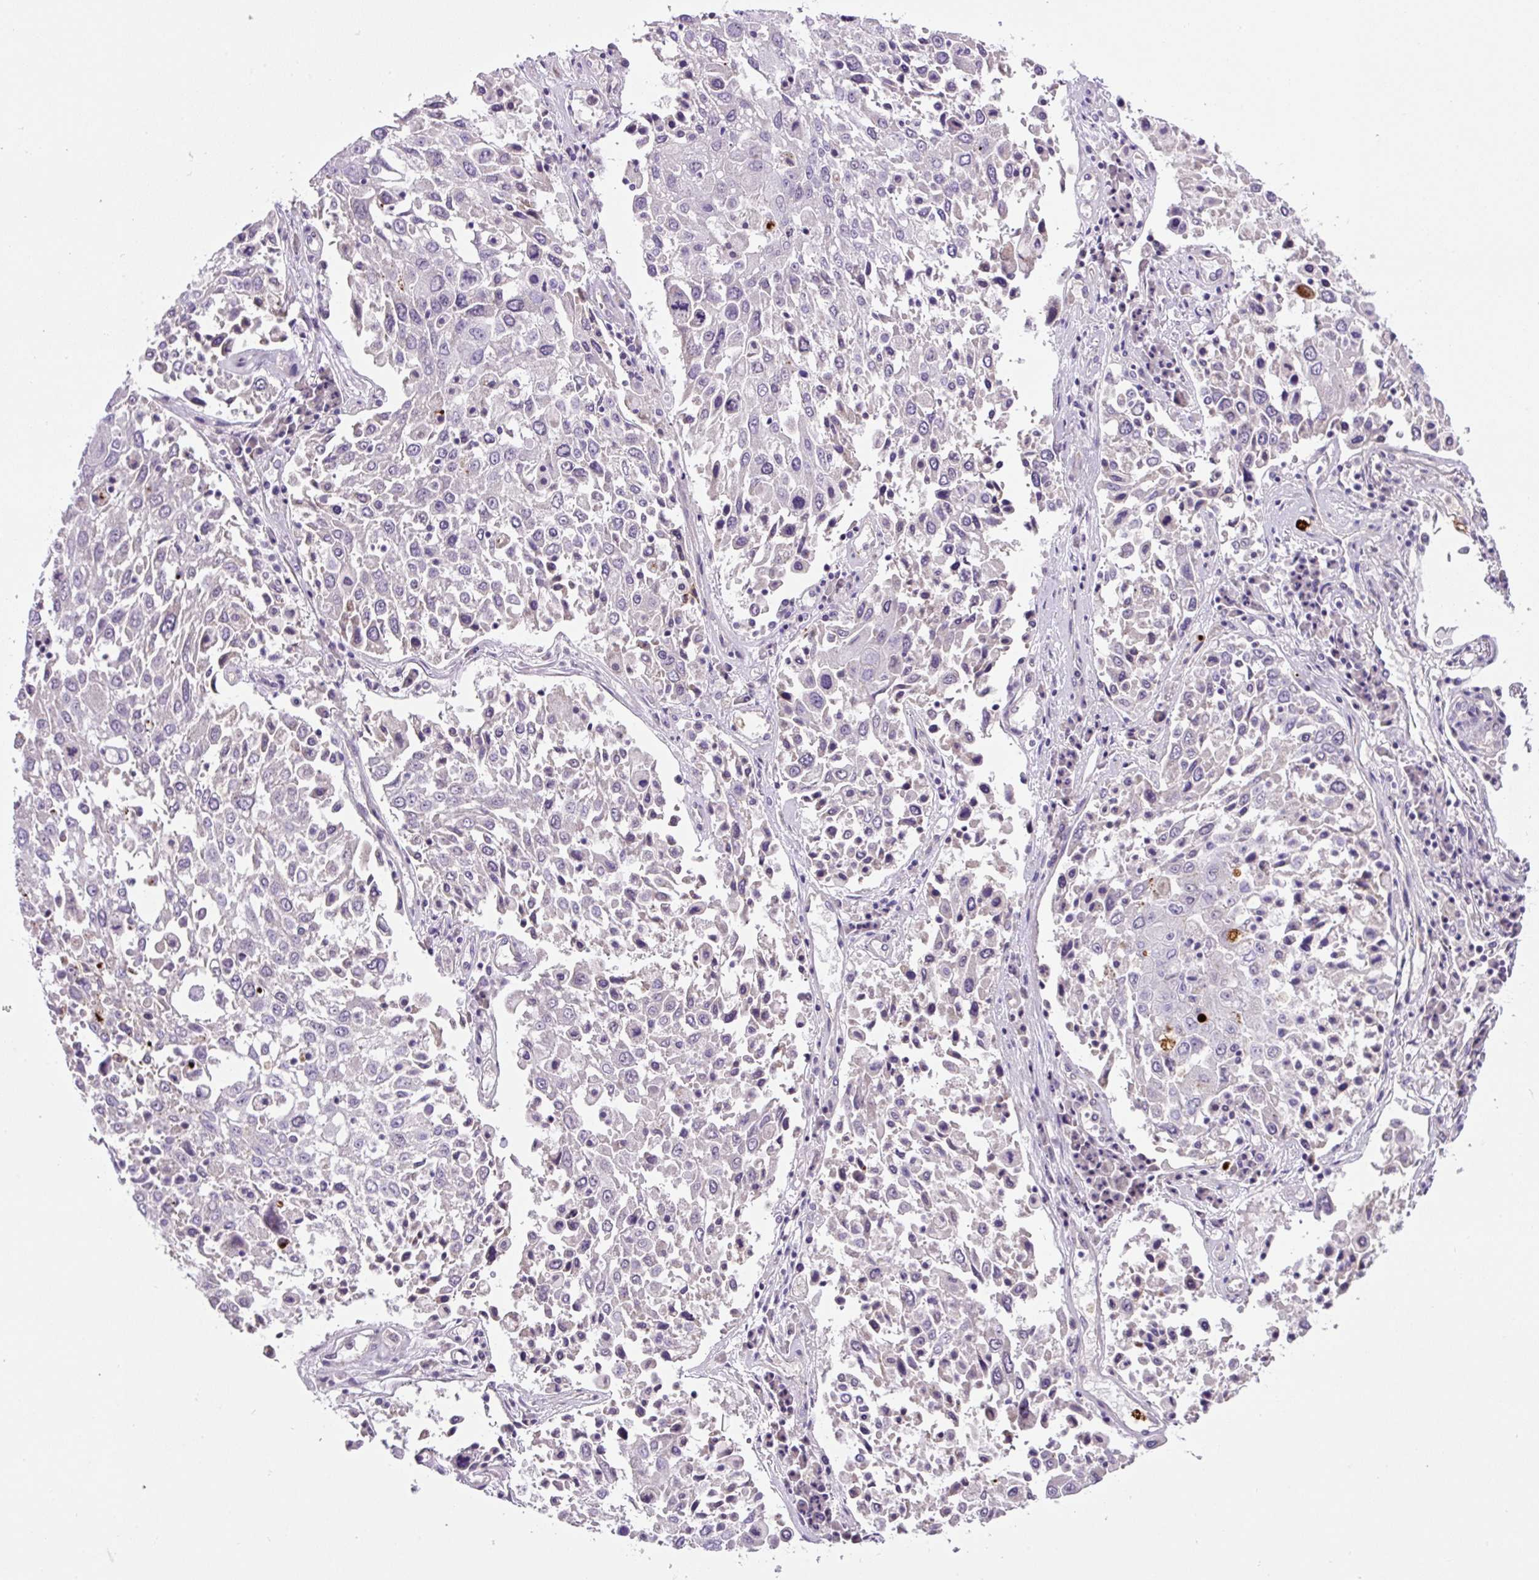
{"staining": {"intensity": "negative", "quantity": "none", "location": "none"}, "tissue": "lung cancer", "cell_type": "Tumor cells", "image_type": "cancer", "snomed": [{"axis": "morphology", "description": "Squamous cell carcinoma, NOS"}, {"axis": "topography", "description": "Lung"}], "caption": "A high-resolution micrograph shows immunohistochemistry staining of lung cancer (squamous cell carcinoma), which shows no significant positivity in tumor cells. (DAB immunohistochemistry with hematoxylin counter stain).", "gene": "OGDHL", "patient": {"sex": "male", "age": 65}}